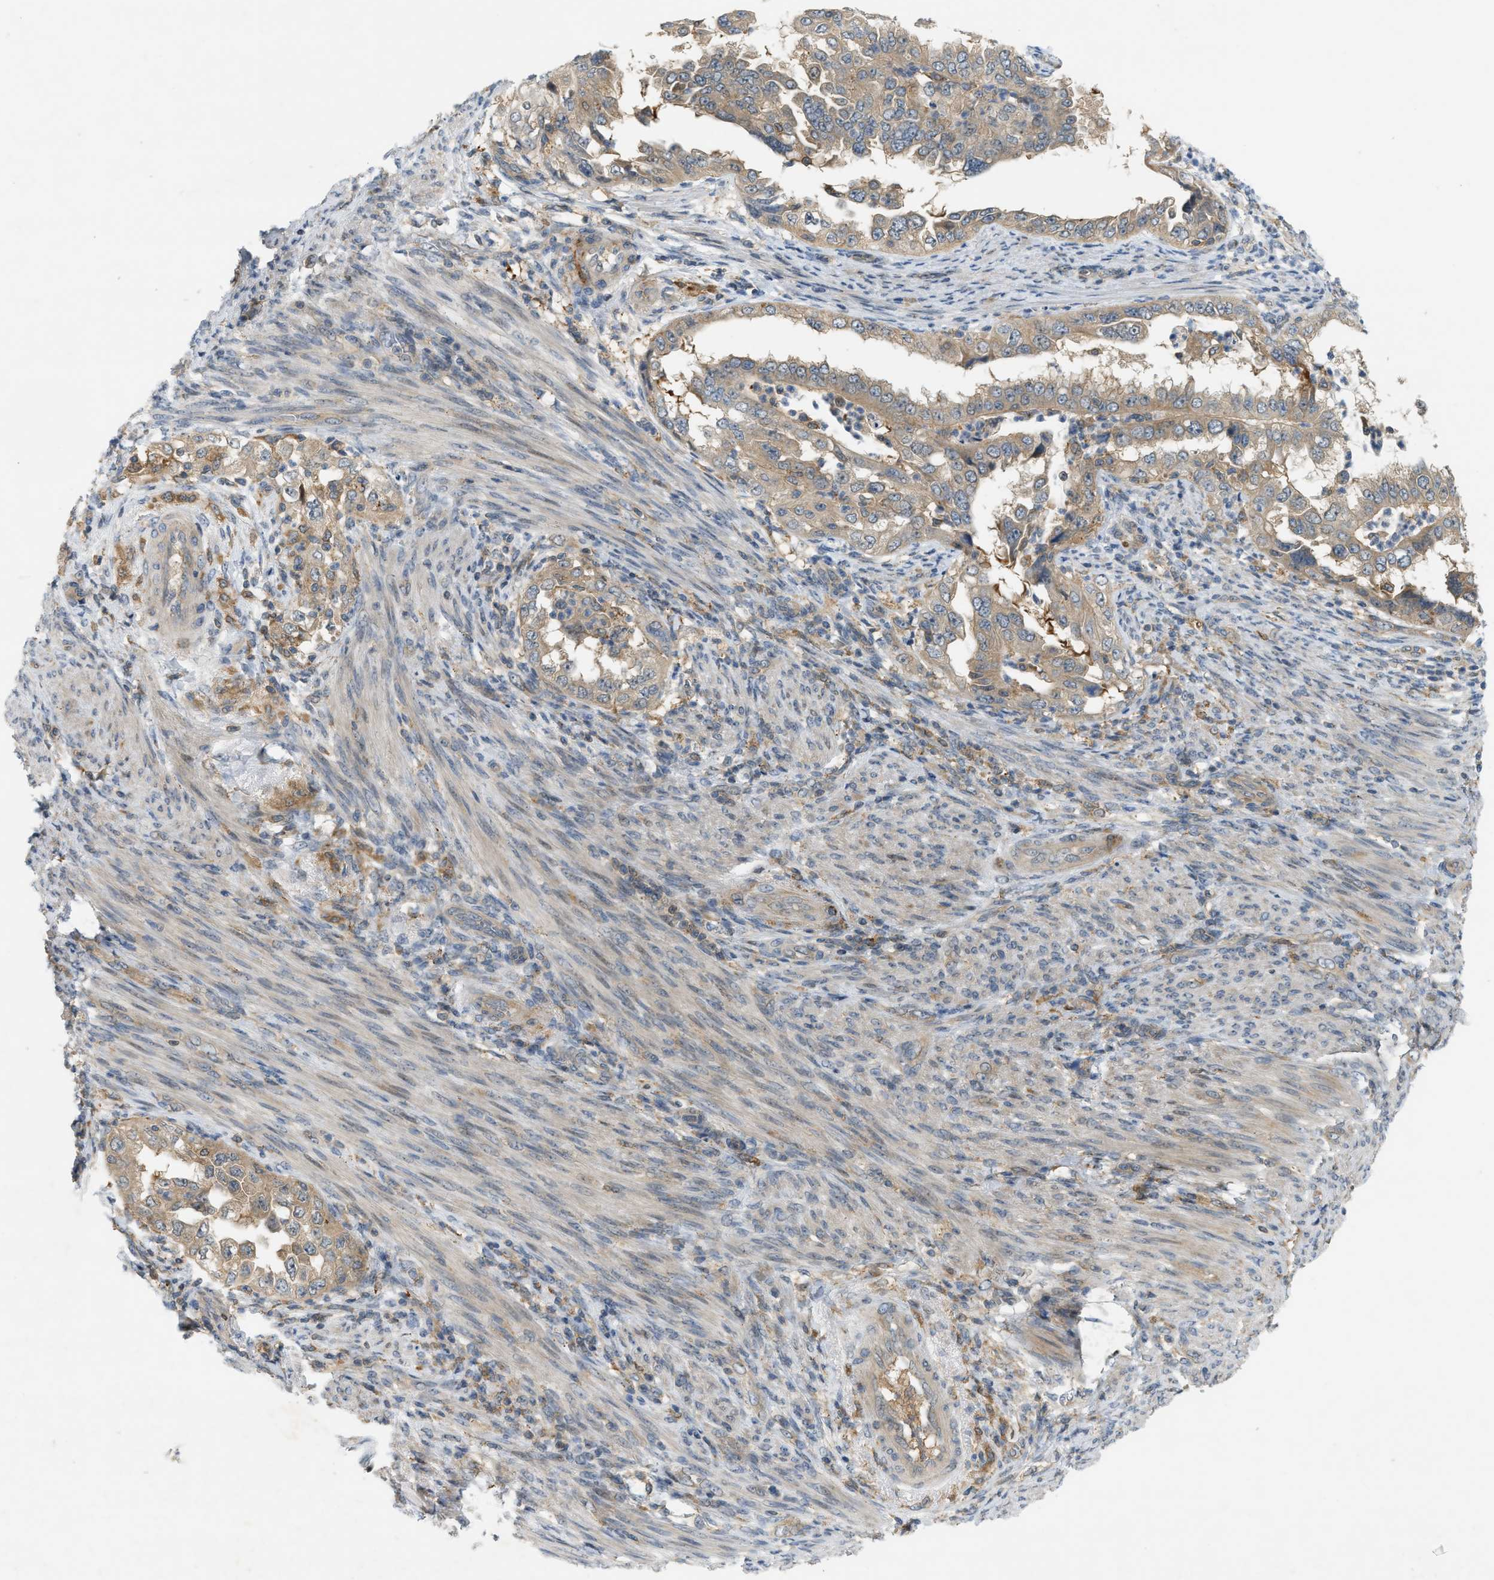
{"staining": {"intensity": "weak", "quantity": ">75%", "location": "cytoplasmic/membranous"}, "tissue": "endometrial cancer", "cell_type": "Tumor cells", "image_type": "cancer", "snomed": [{"axis": "morphology", "description": "Adenocarcinoma, NOS"}, {"axis": "topography", "description": "Endometrium"}], "caption": "Endometrial adenocarcinoma stained with a protein marker exhibits weak staining in tumor cells.", "gene": "PDCL3", "patient": {"sex": "female", "age": 85}}